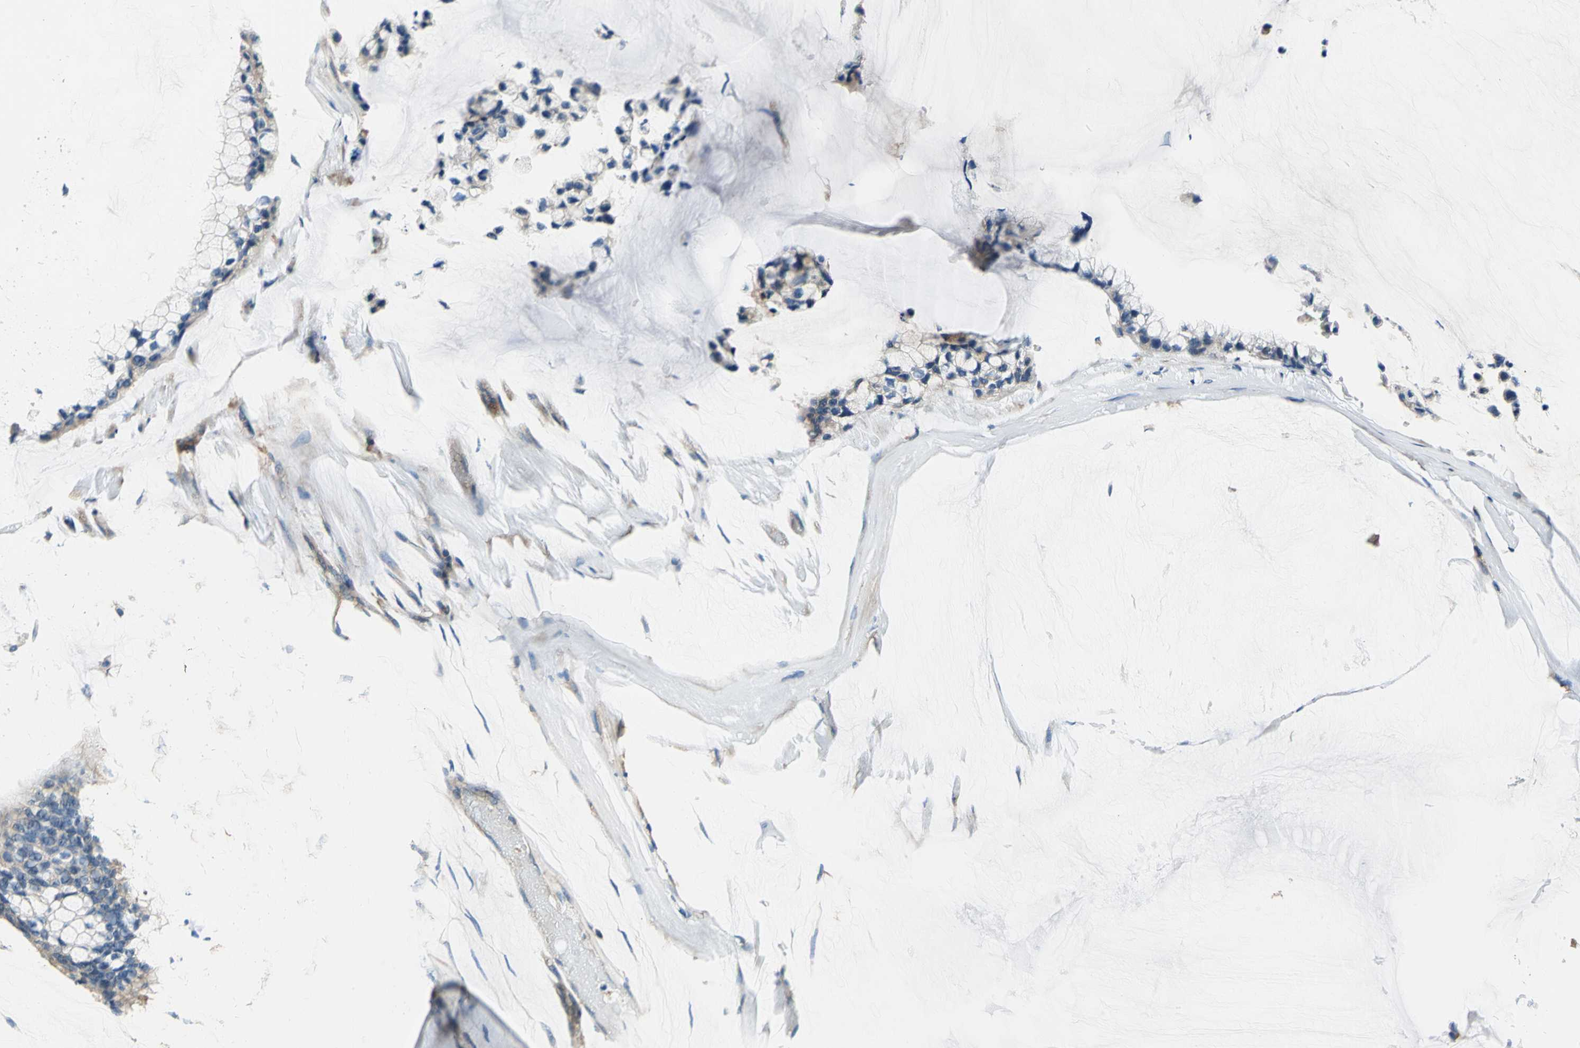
{"staining": {"intensity": "weak", "quantity": "<25%", "location": "cytoplasmic/membranous"}, "tissue": "ovarian cancer", "cell_type": "Tumor cells", "image_type": "cancer", "snomed": [{"axis": "morphology", "description": "Cystadenocarcinoma, mucinous, NOS"}, {"axis": "topography", "description": "Ovary"}], "caption": "High power microscopy histopathology image of an IHC micrograph of ovarian mucinous cystadenocarcinoma, revealing no significant positivity in tumor cells.", "gene": "DDX3Y", "patient": {"sex": "female", "age": 39}}